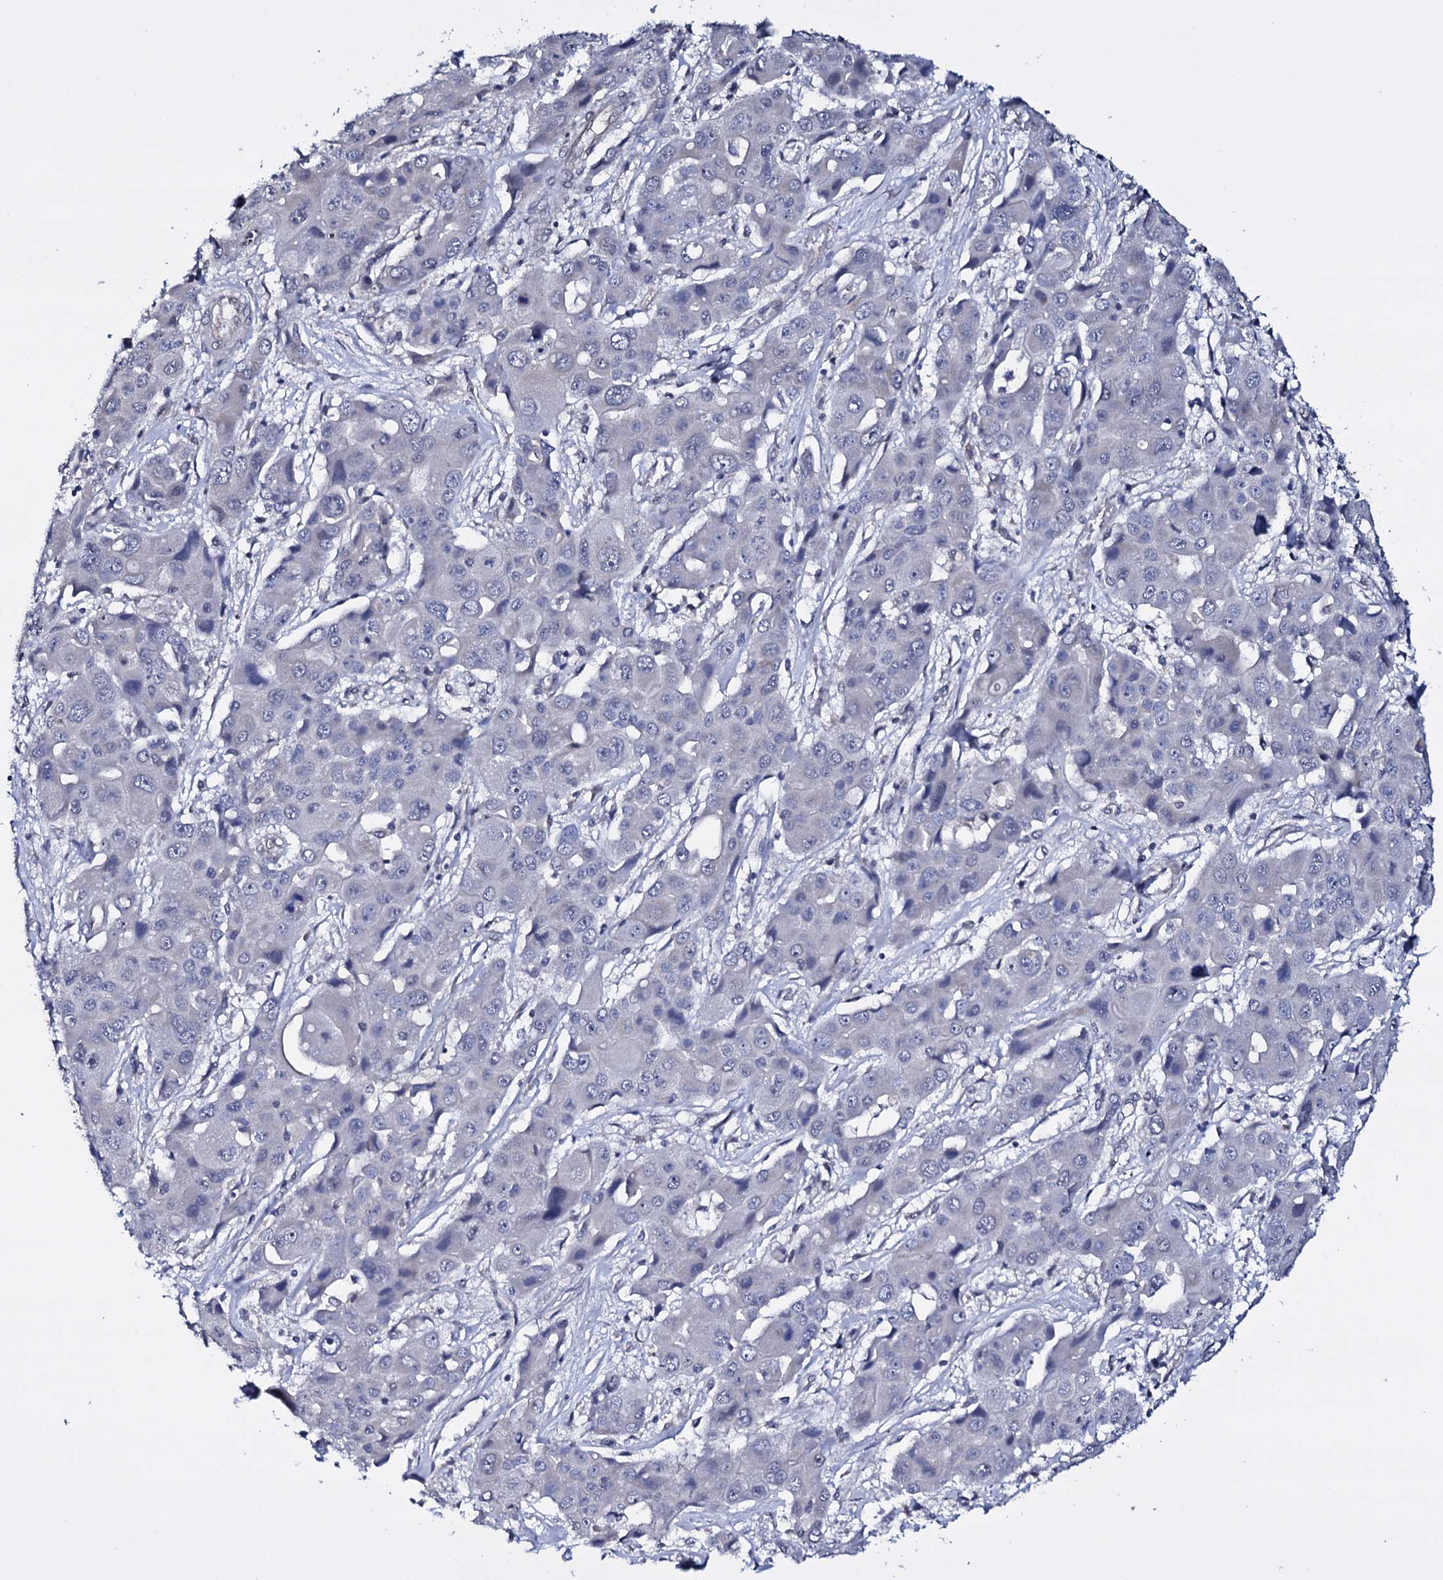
{"staining": {"intensity": "negative", "quantity": "none", "location": "none"}, "tissue": "liver cancer", "cell_type": "Tumor cells", "image_type": "cancer", "snomed": [{"axis": "morphology", "description": "Cholangiocarcinoma"}, {"axis": "topography", "description": "Liver"}], "caption": "This is an immunohistochemistry (IHC) photomicrograph of liver cholangiocarcinoma. There is no staining in tumor cells.", "gene": "GAREM1", "patient": {"sex": "male", "age": 67}}